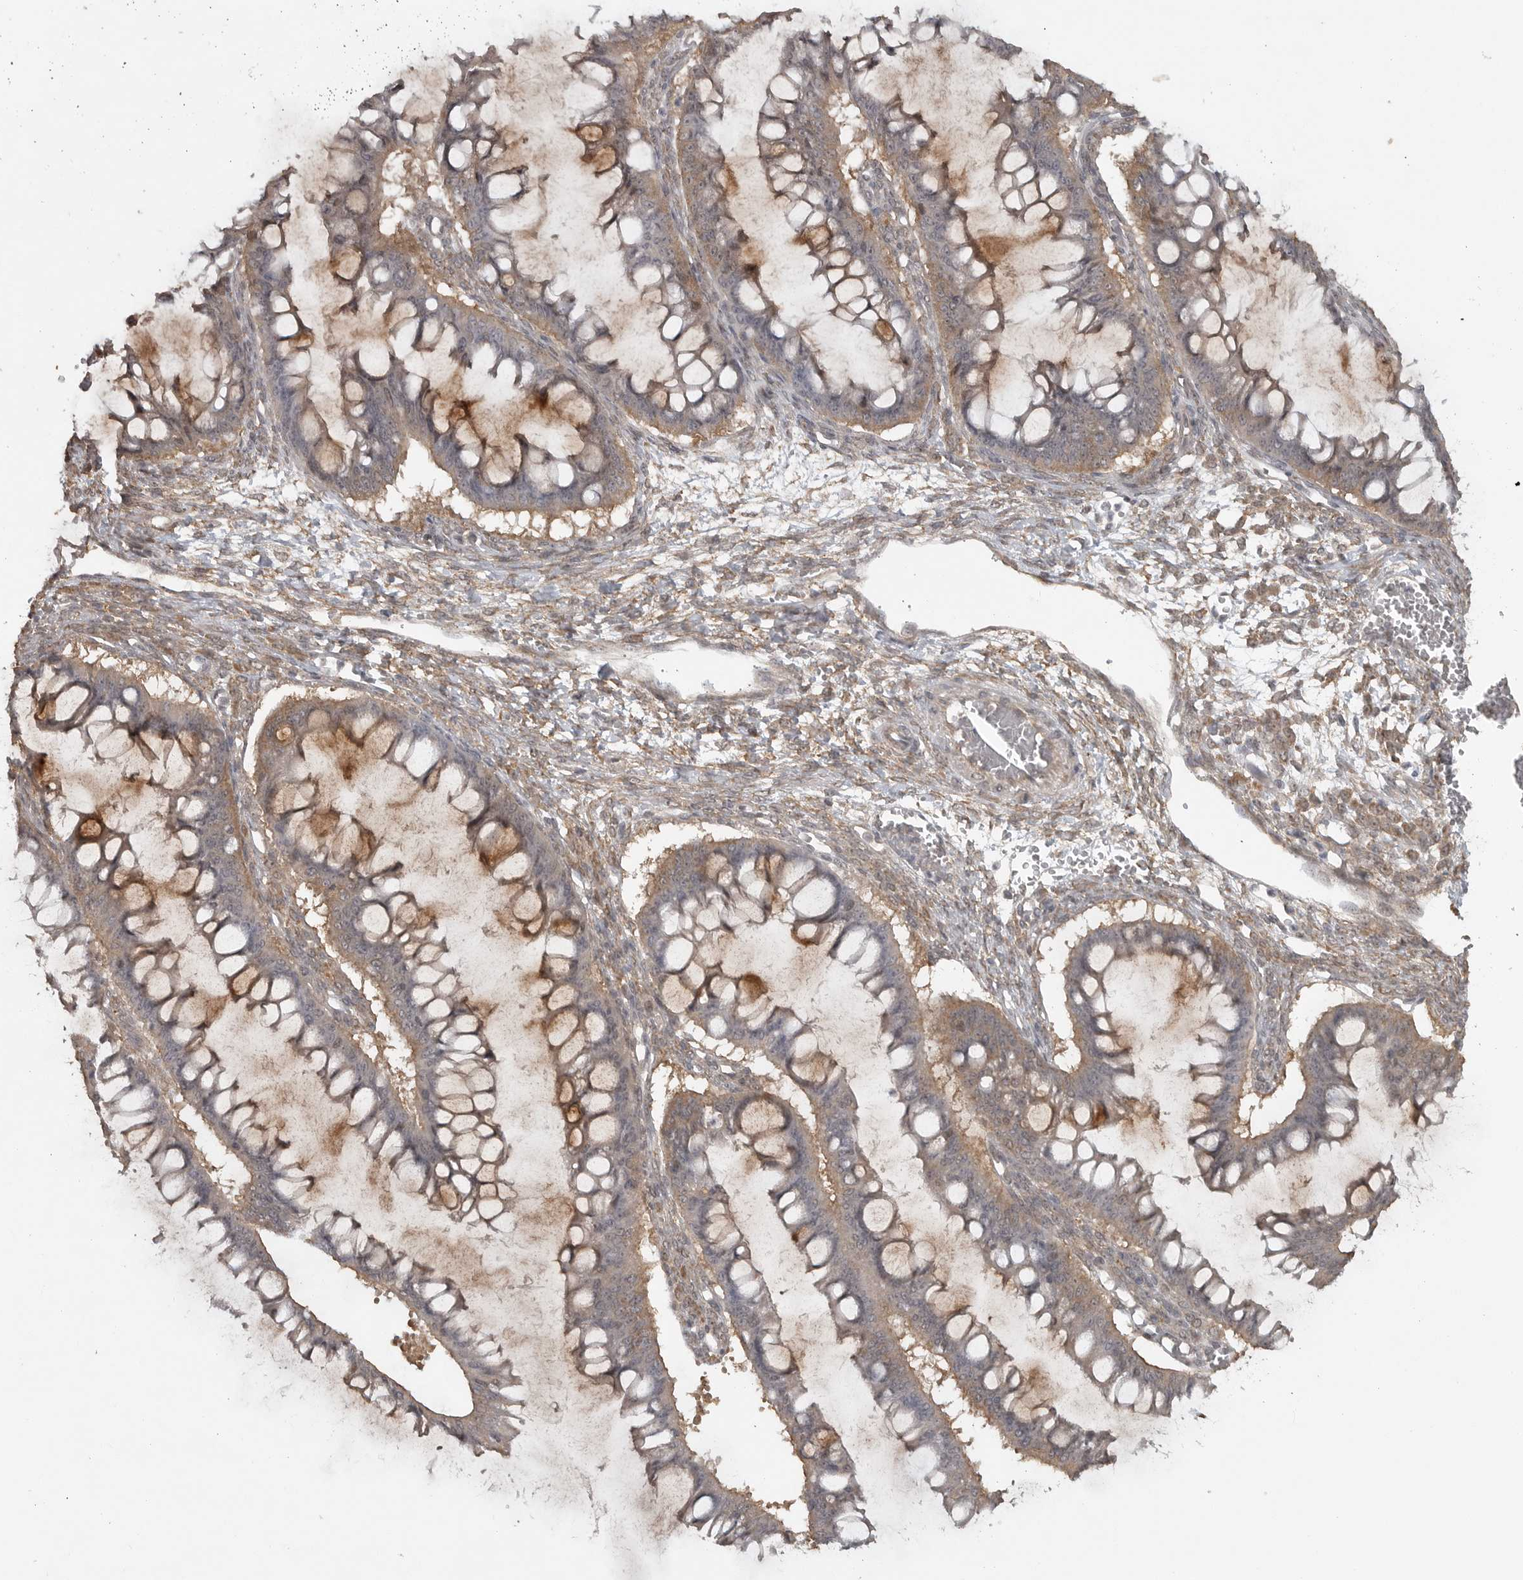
{"staining": {"intensity": "moderate", "quantity": "<25%", "location": "cytoplasmic/membranous"}, "tissue": "ovarian cancer", "cell_type": "Tumor cells", "image_type": "cancer", "snomed": [{"axis": "morphology", "description": "Cystadenocarcinoma, mucinous, NOS"}, {"axis": "topography", "description": "Ovary"}], "caption": "Protein staining by immunohistochemistry exhibits moderate cytoplasmic/membranous expression in about <25% of tumor cells in mucinous cystadenocarcinoma (ovarian). (brown staining indicates protein expression, while blue staining denotes nuclei).", "gene": "LLGL1", "patient": {"sex": "female", "age": 73}}